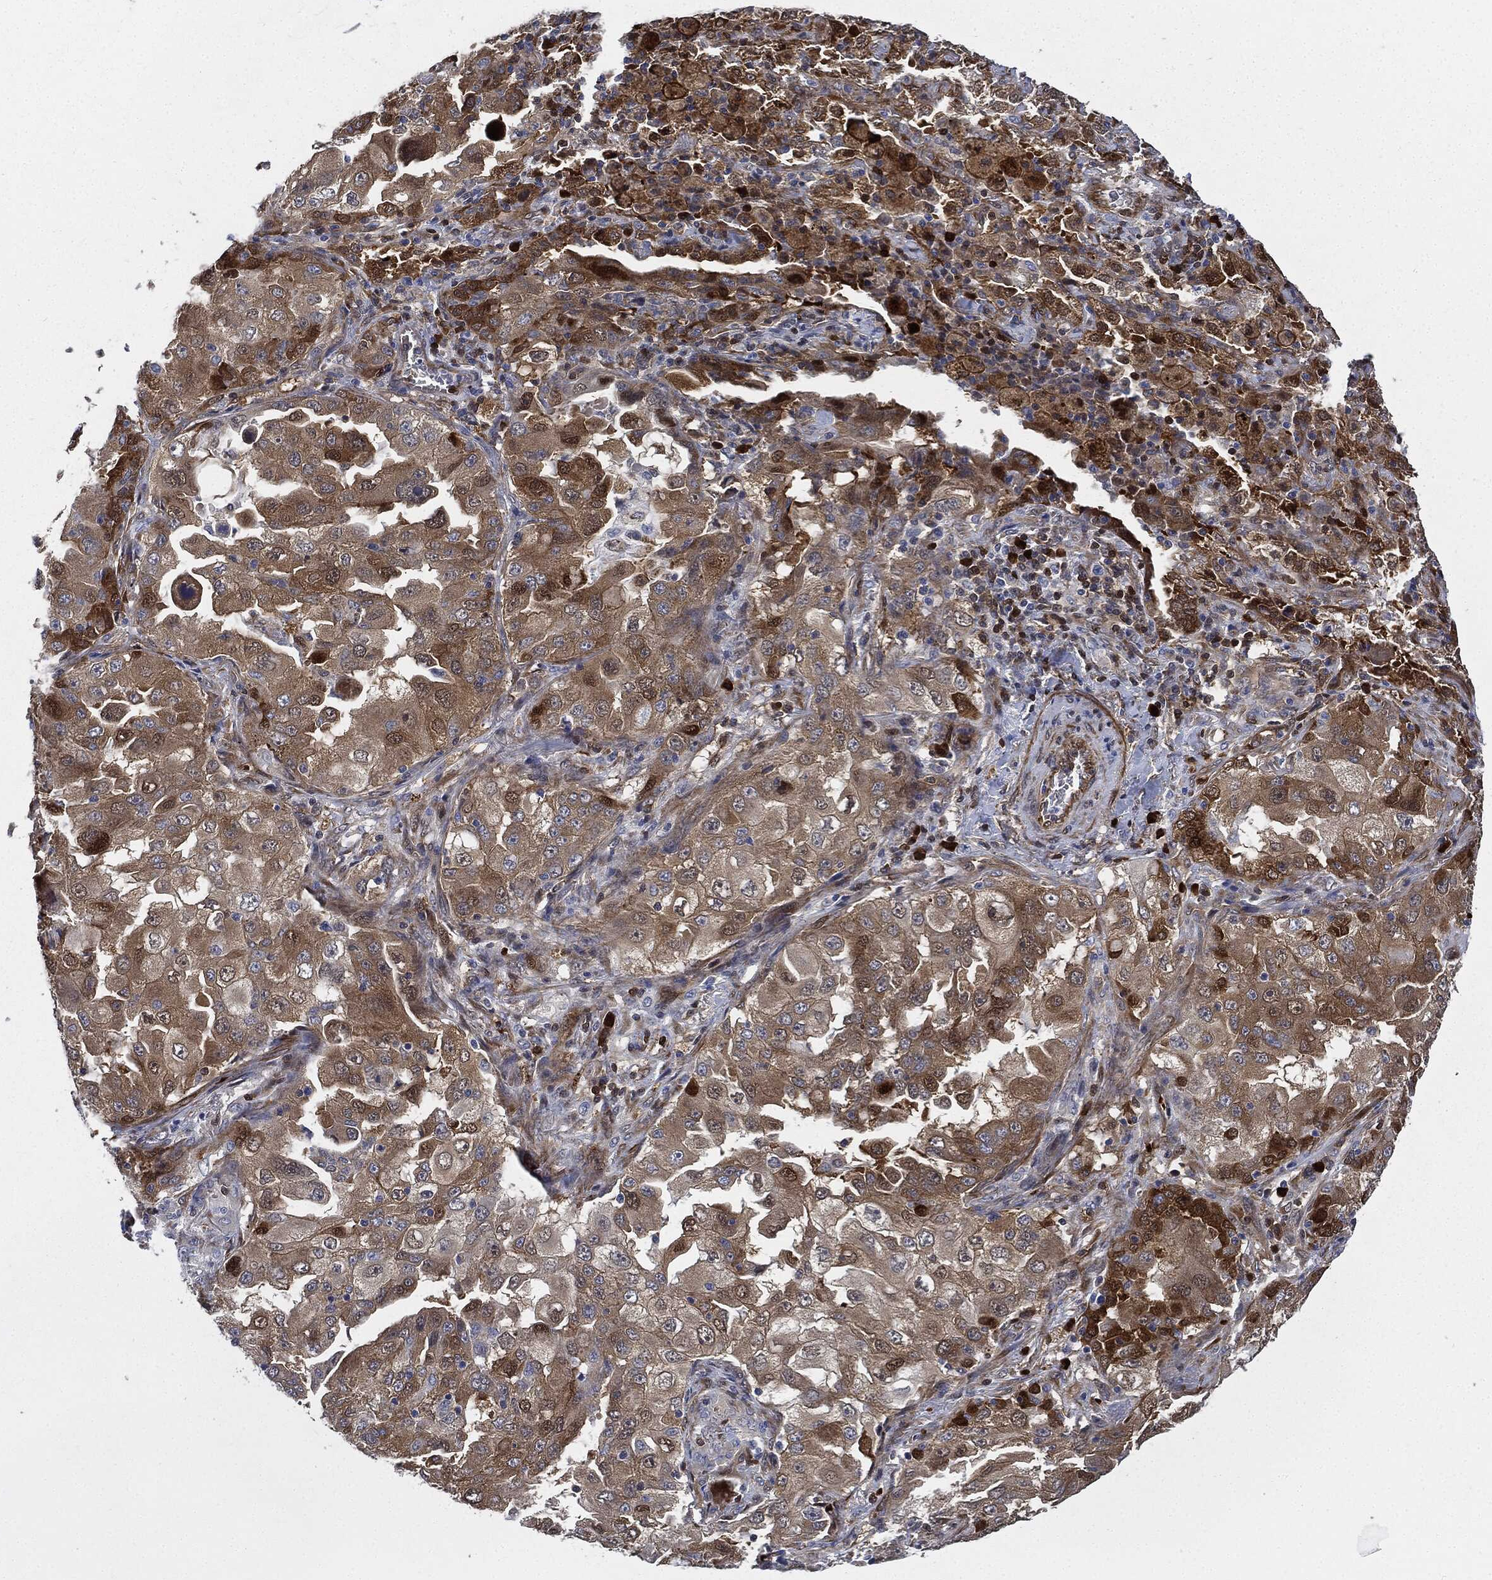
{"staining": {"intensity": "moderate", "quantity": ">75%", "location": "cytoplasmic/membranous"}, "tissue": "lung cancer", "cell_type": "Tumor cells", "image_type": "cancer", "snomed": [{"axis": "morphology", "description": "Adenocarcinoma, NOS"}, {"axis": "topography", "description": "Lung"}], "caption": "The image exhibits staining of lung cancer, revealing moderate cytoplasmic/membranous protein staining (brown color) within tumor cells.", "gene": "PRDX2", "patient": {"sex": "female", "age": 61}}